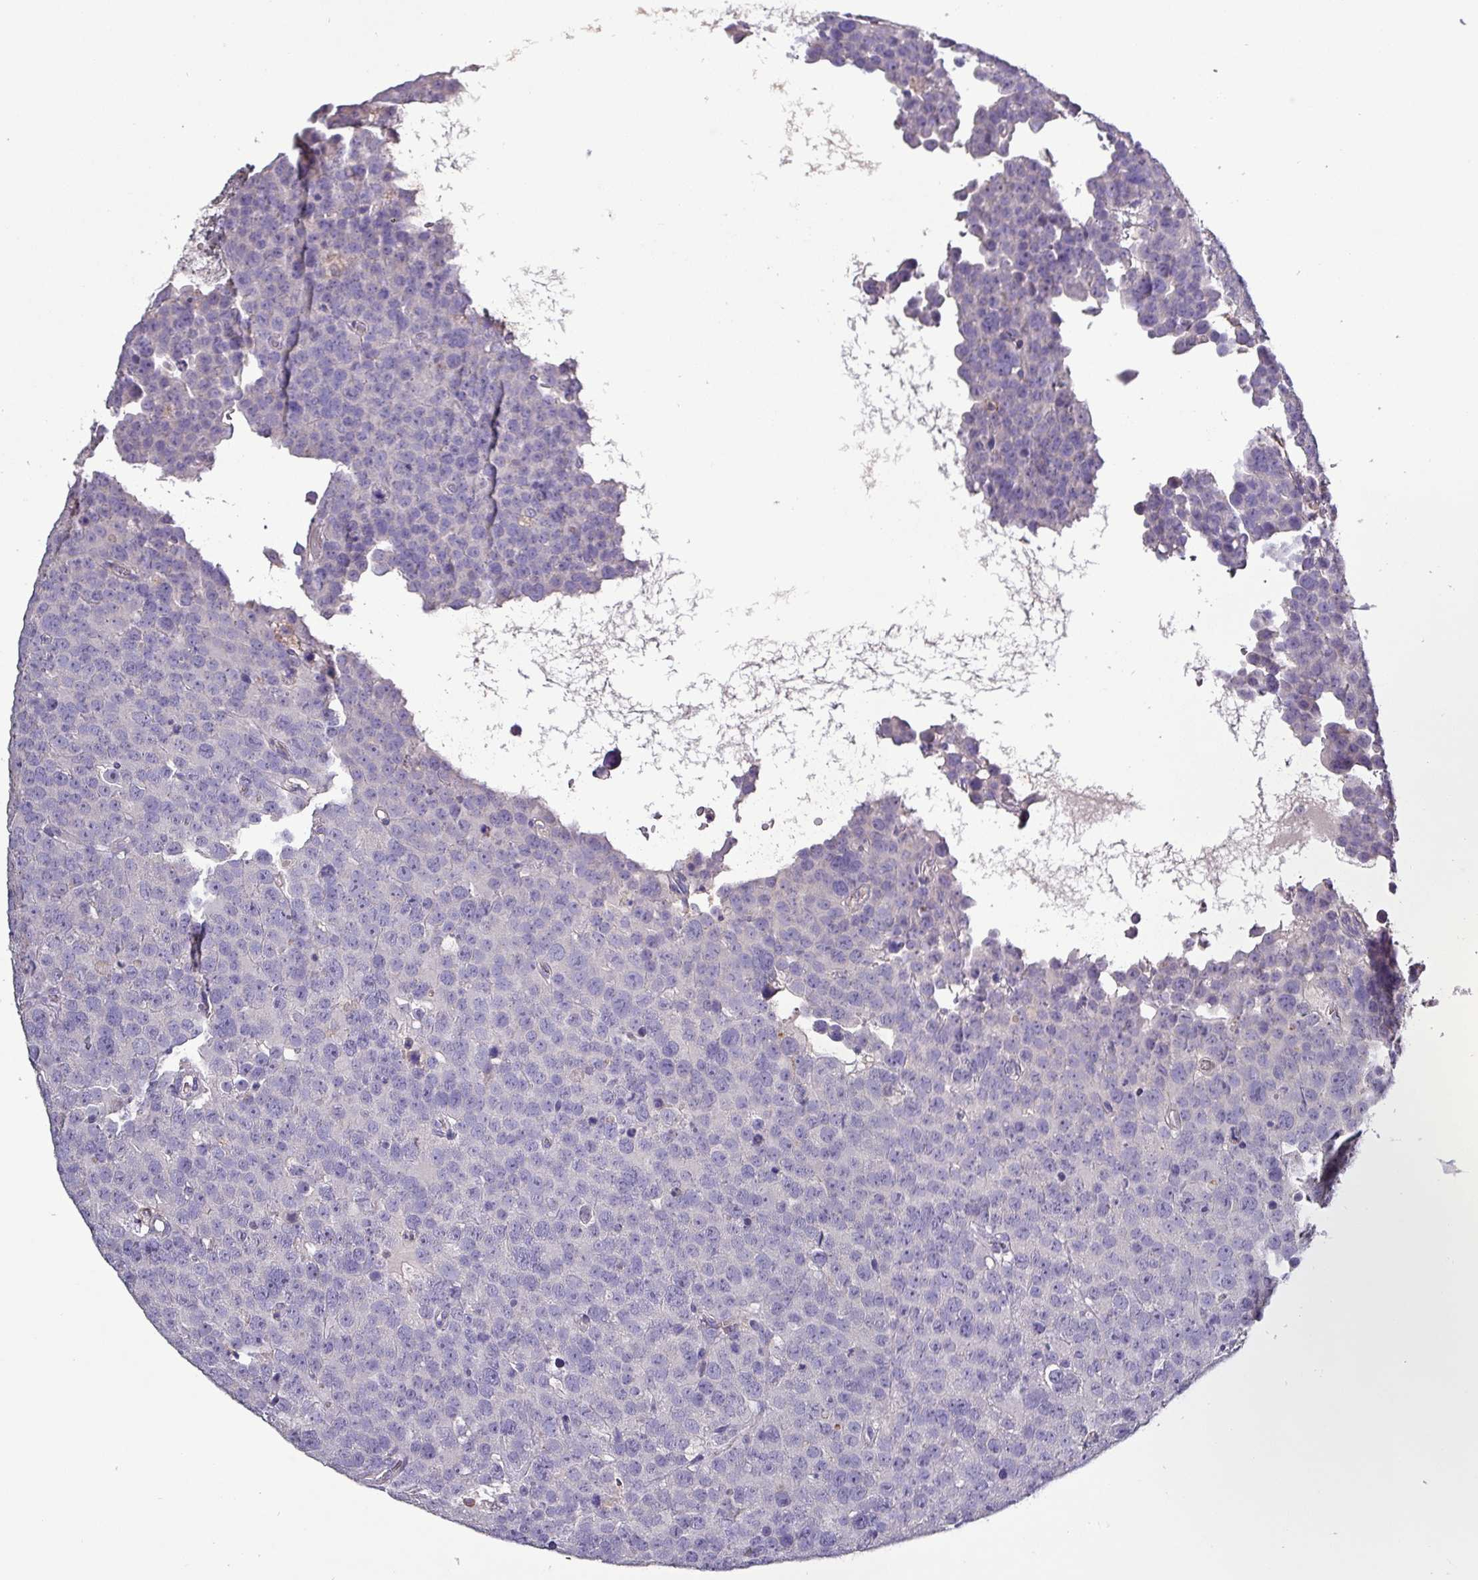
{"staining": {"intensity": "negative", "quantity": "none", "location": "none"}, "tissue": "testis cancer", "cell_type": "Tumor cells", "image_type": "cancer", "snomed": [{"axis": "morphology", "description": "Seminoma, NOS"}, {"axis": "topography", "description": "Testis"}], "caption": "This is an immunohistochemistry (IHC) histopathology image of seminoma (testis). There is no staining in tumor cells.", "gene": "HTRA4", "patient": {"sex": "male", "age": 71}}